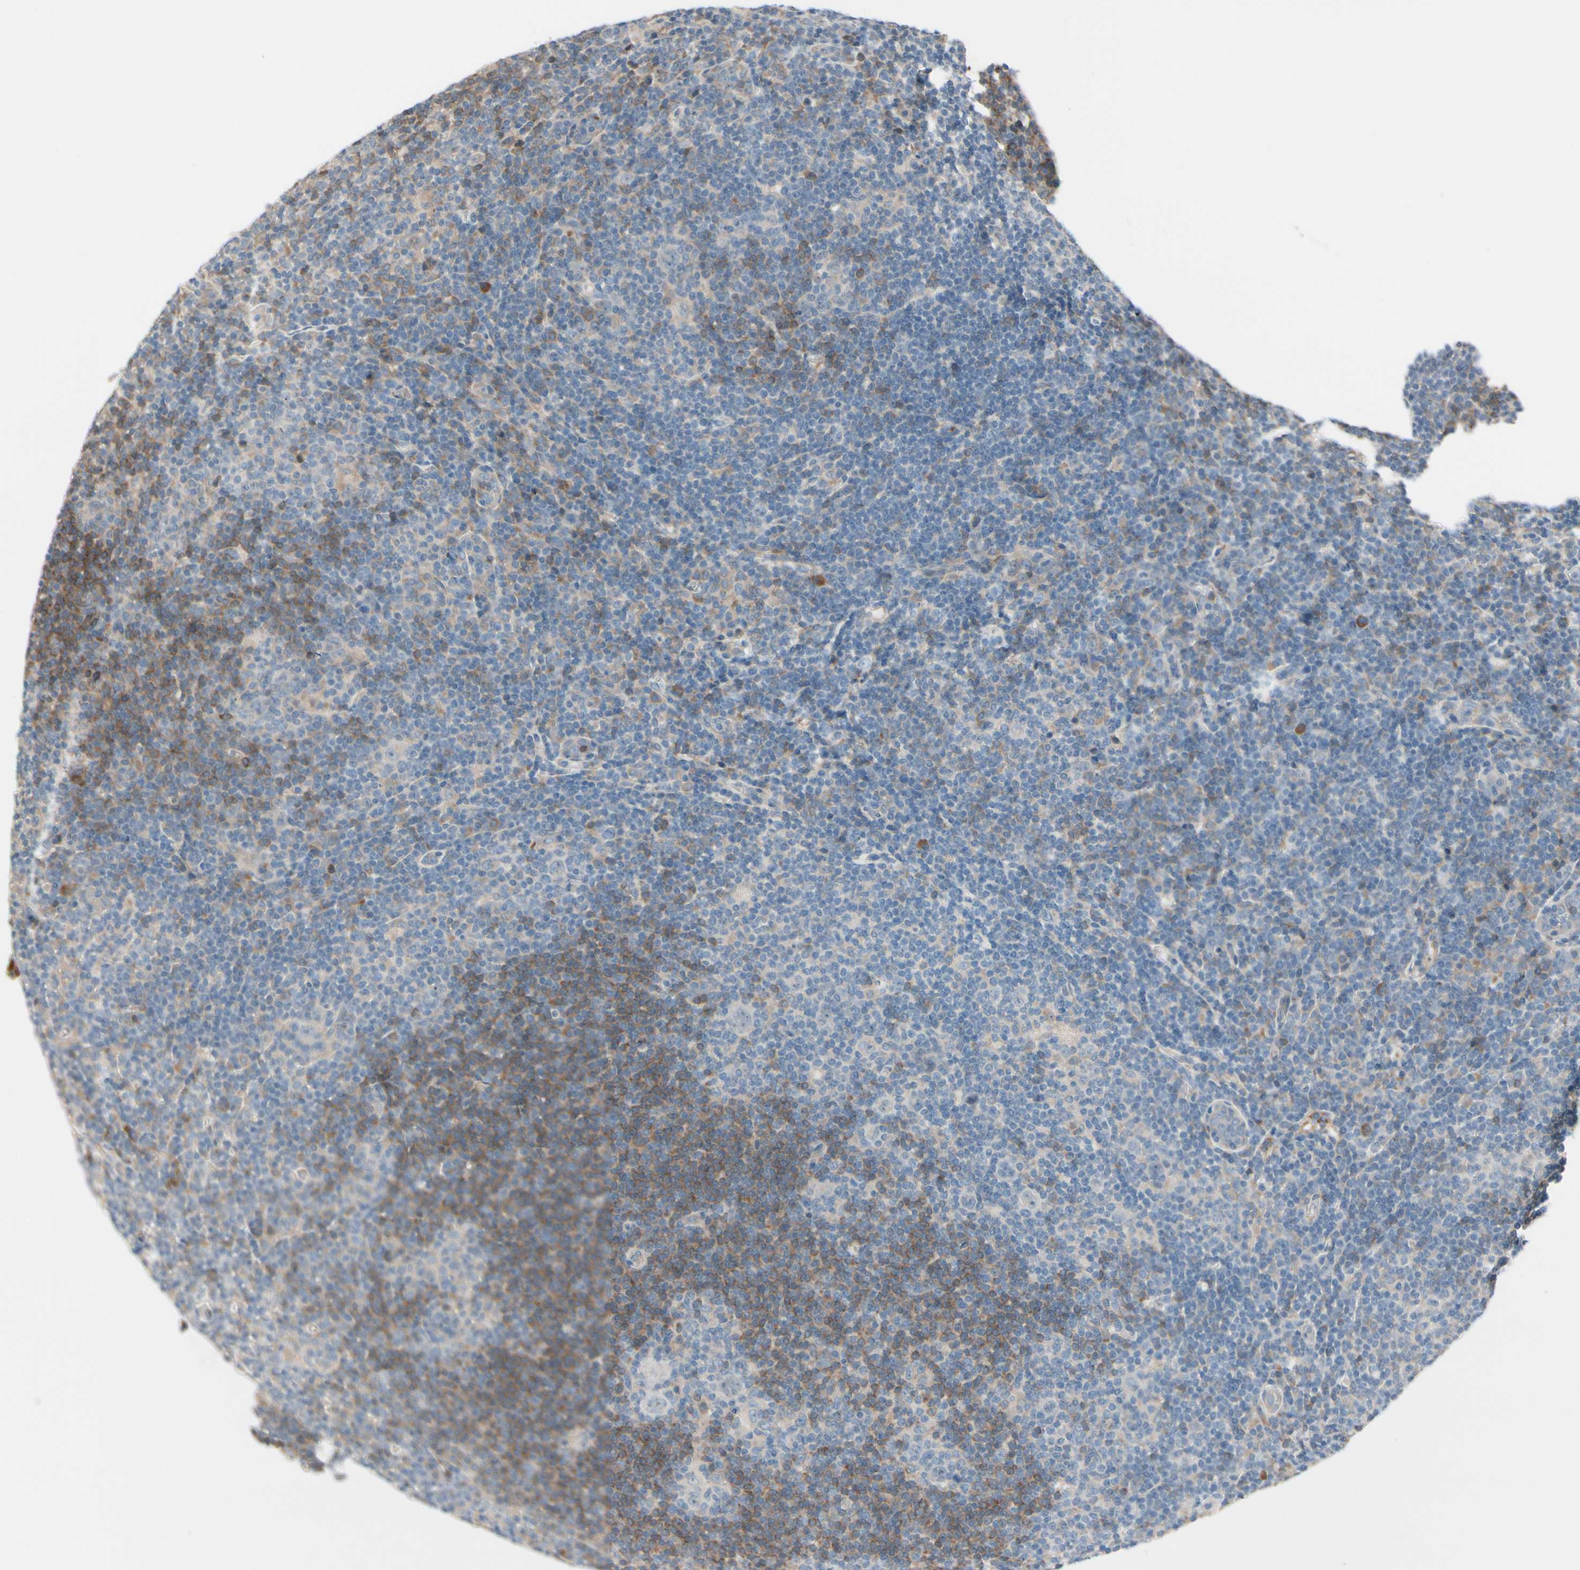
{"staining": {"intensity": "negative", "quantity": "none", "location": "none"}, "tissue": "lymphoma", "cell_type": "Tumor cells", "image_type": "cancer", "snomed": [{"axis": "morphology", "description": "Hodgkin's disease, NOS"}, {"axis": "topography", "description": "Lymph node"}], "caption": "Immunohistochemistry (IHC) image of human Hodgkin's disease stained for a protein (brown), which shows no positivity in tumor cells.", "gene": "SNX29", "patient": {"sex": "female", "age": 57}}